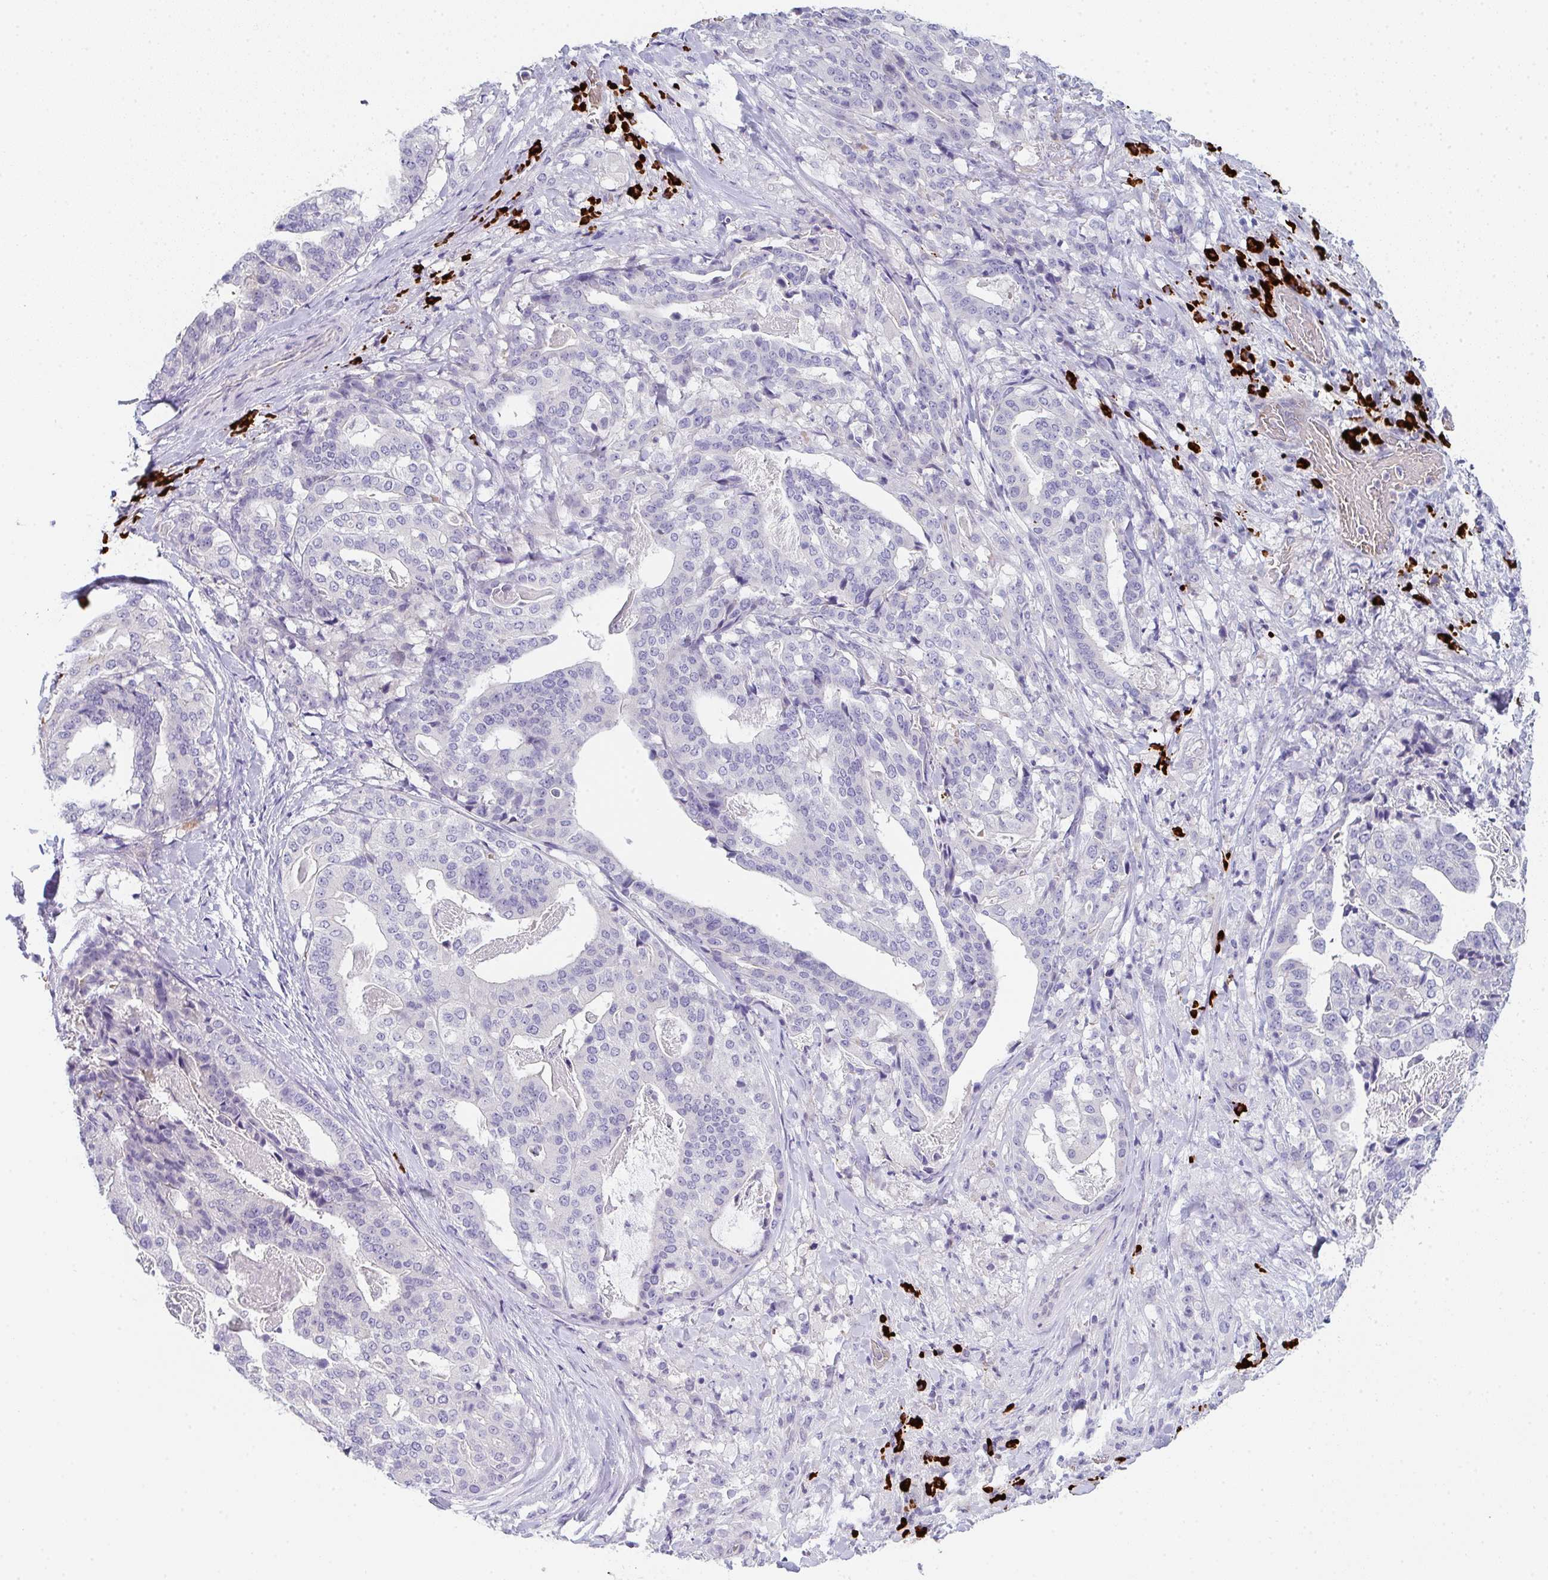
{"staining": {"intensity": "negative", "quantity": "none", "location": "none"}, "tissue": "stomach cancer", "cell_type": "Tumor cells", "image_type": "cancer", "snomed": [{"axis": "morphology", "description": "Adenocarcinoma, NOS"}, {"axis": "topography", "description": "Stomach"}], "caption": "The photomicrograph displays no staining of tumor cells in stomach cancer. (Immunohistochemistry, brightfield microscopy, high magnification).", "gene": "CACNA1S", "patient": {"sex": "male", "age": 48}}